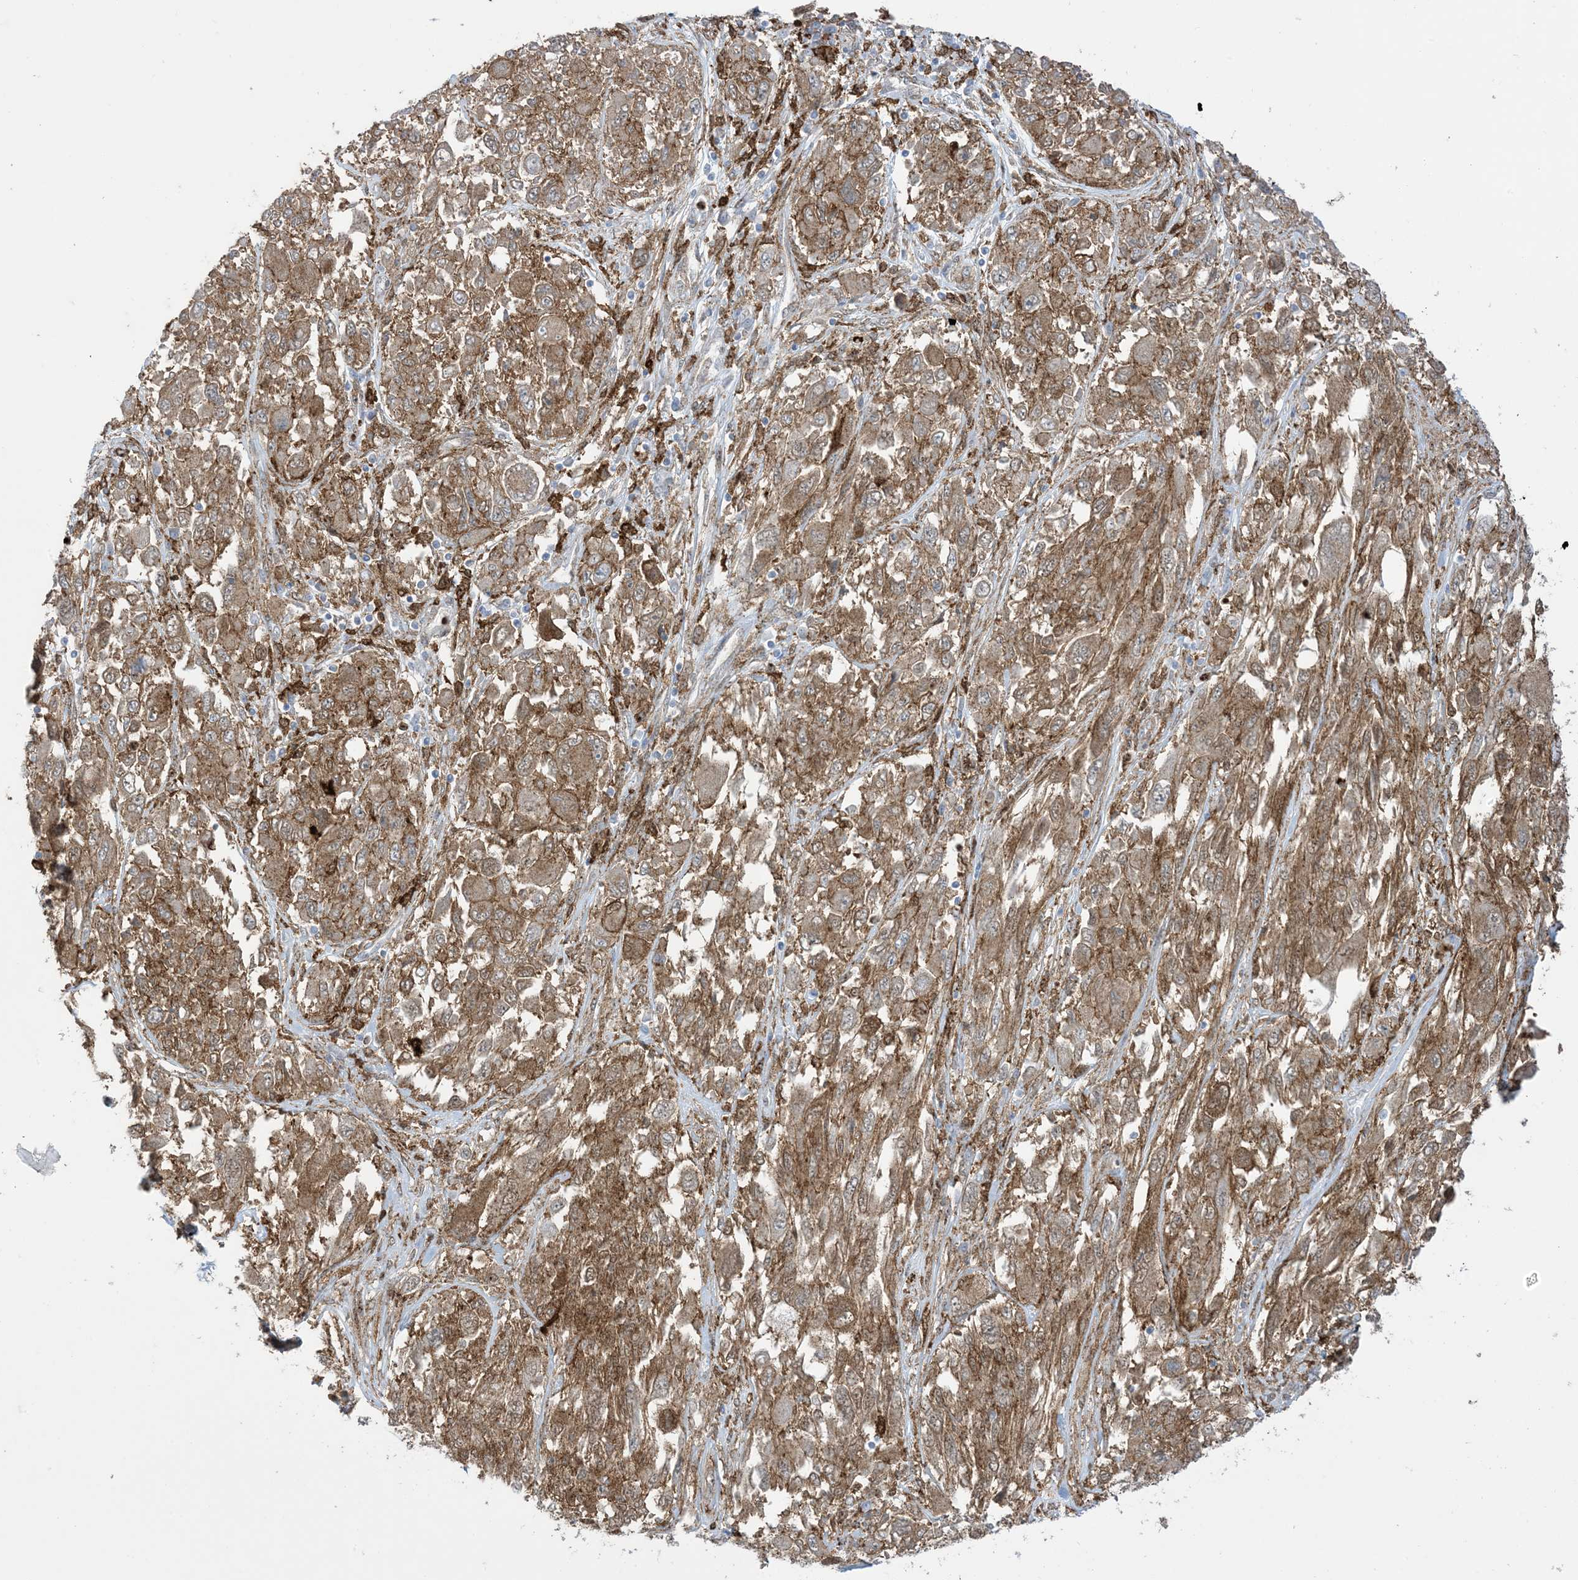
{"staining": {"intensity": "moderate", "quantity": ">75%", "location": "cytoplasmic/membranous"}, "tissue": "melanoma", "cell_type": "Tumor cells", "image_type": "cancer", "snomed": [{"axis": "morphology", "description": "Malignant melanoma, NOS"}, {"axis": "topography", "description": "Skin"}], "caption": "Malignant melanoma tissue exhibits moderate cytoplasmic/membranous positivity in about >75% of tumor cells", "gene": "GSN", "patient": {"sex": "female", "age": 91}}